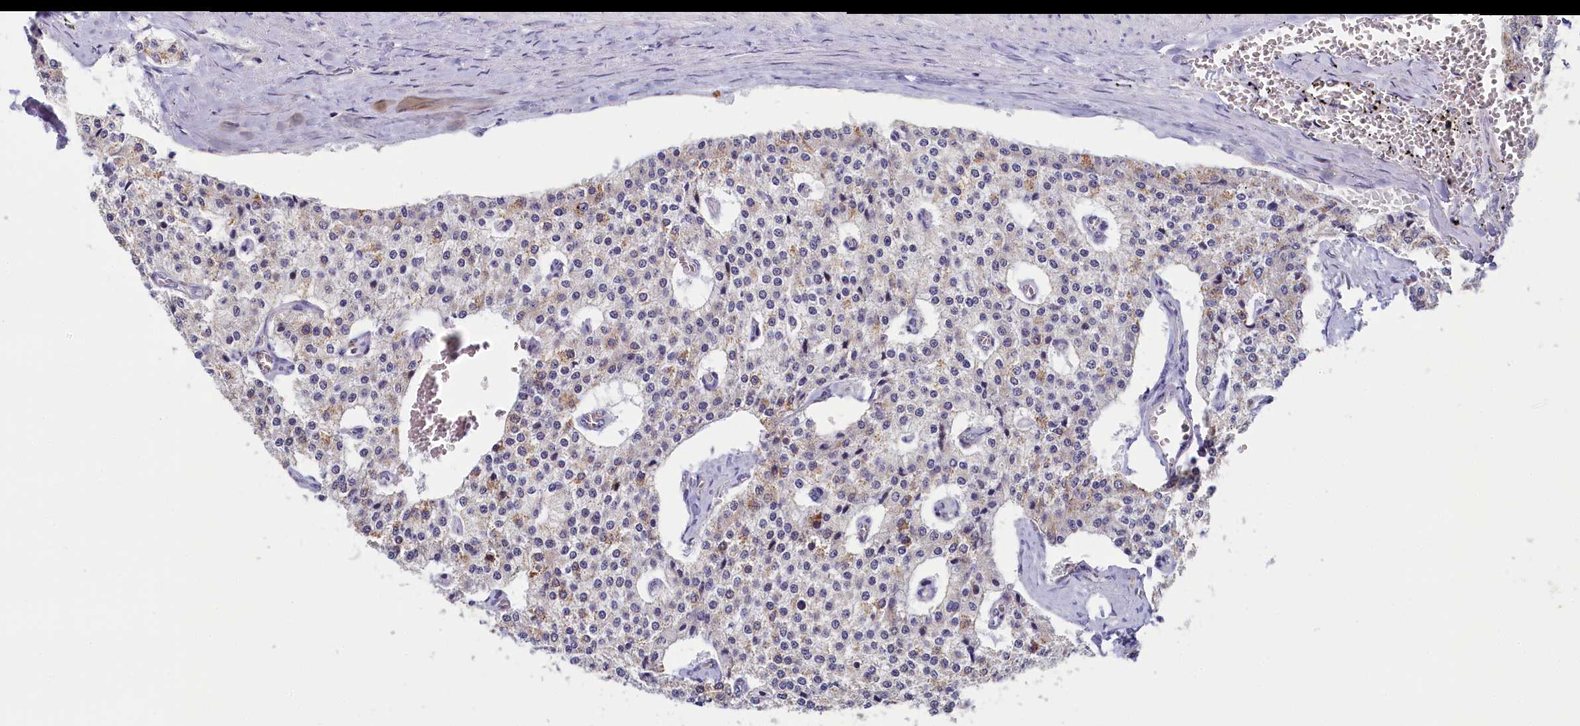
{"staining": {"intensity": "weak", "quantity": "<25%", "location": "cytoplasmic/membranous"}, "tissue": "carcinoid", "cell_type": "Tumor cells", "image_type": "cancer", "snomed": [{"axis": "morphology", "description": "Carcinoid, malignant, NOS"}, {"axis": "topography", "description": "Colon"}], "caption": "Tumor cells show no significant expression in carcinoid.", "gene": "PPHLN1", "patient": {"sex": "female", "age": 52}}